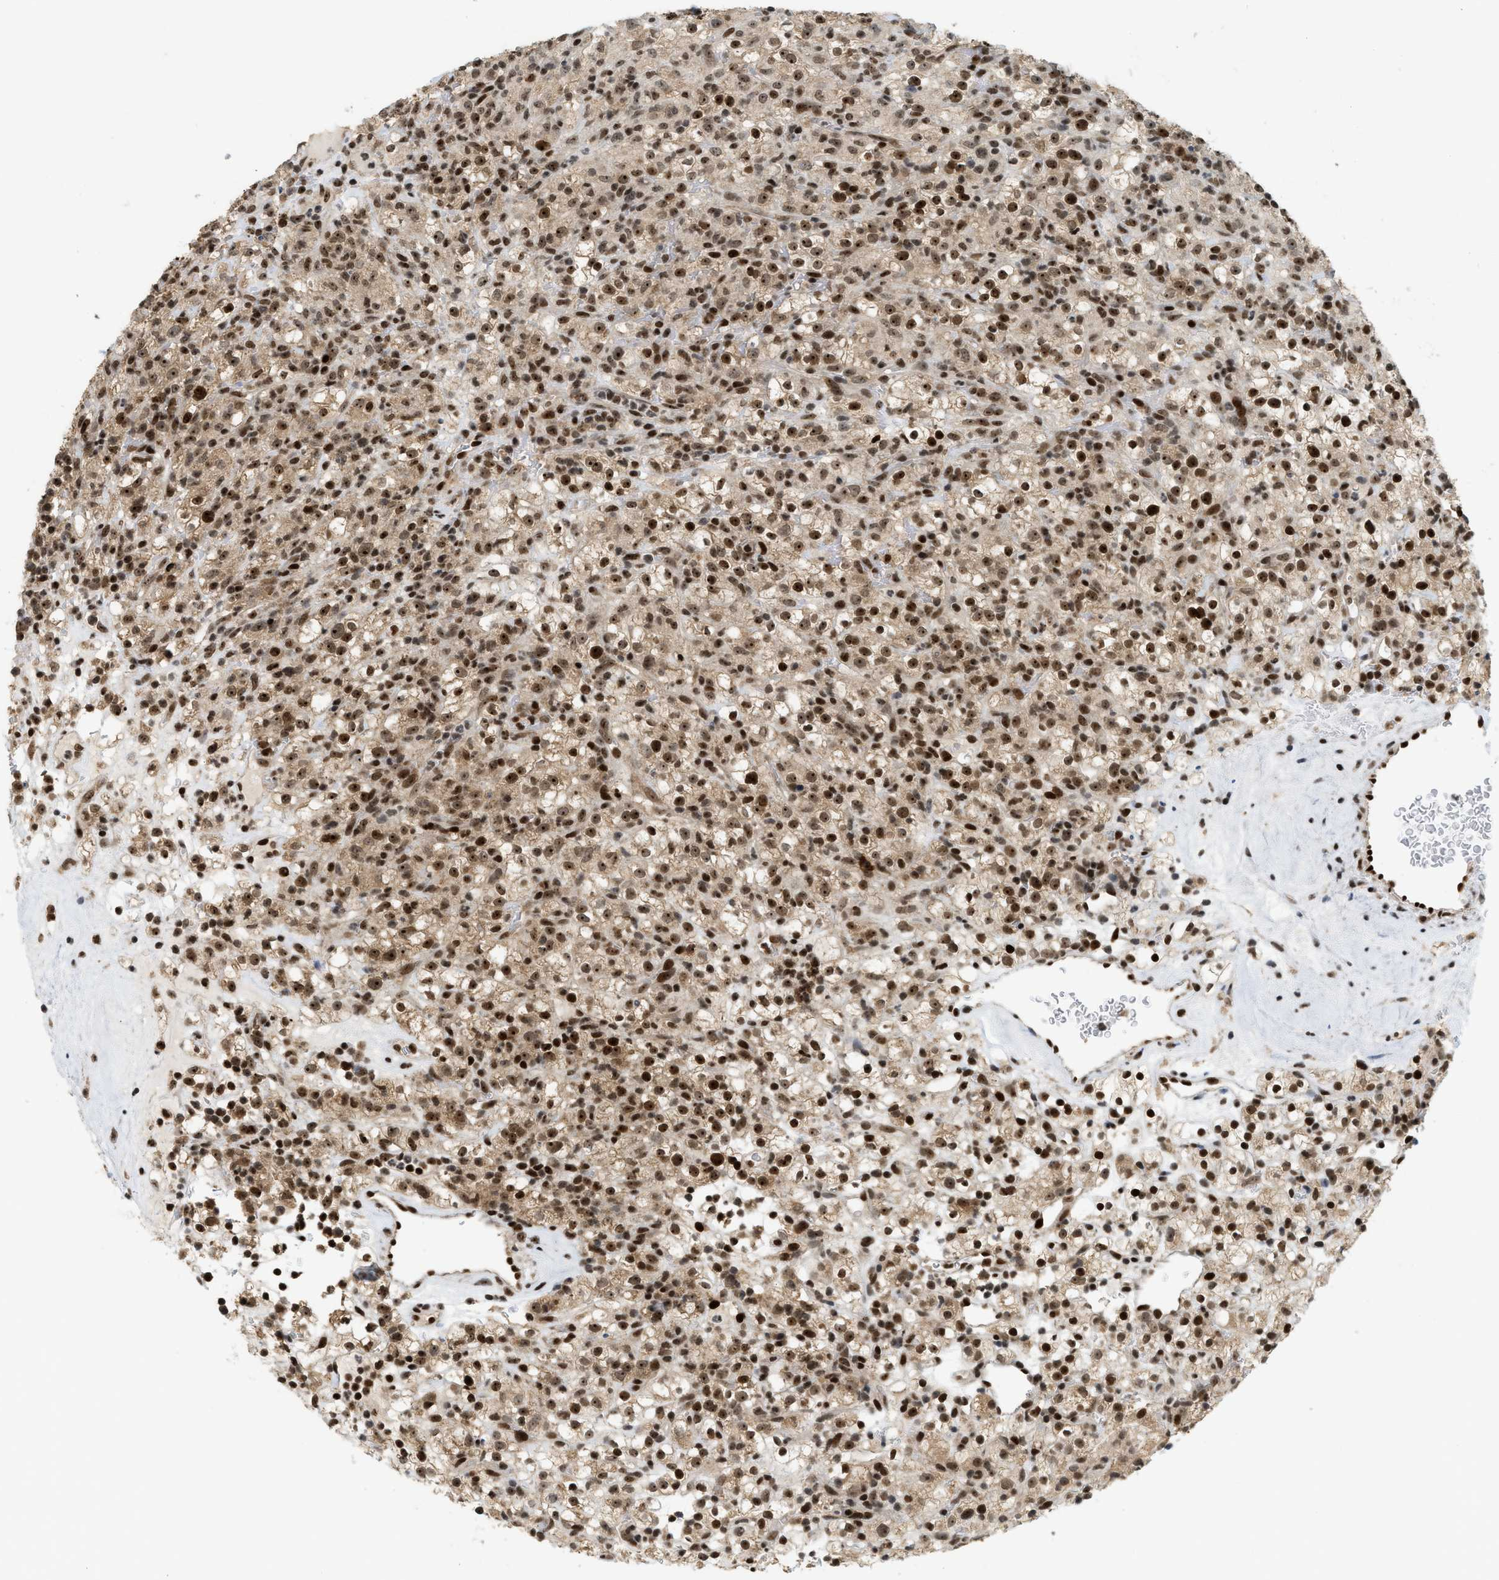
{"staining": {"intensity": "strong", "quantity": ">75%", "location": "nuclear"}, "tissue": "renal cancer", "cell_type": "Tumor cells", "image_type": "cancer", "snomed": [{"axis": "morphology", "description": "Normal tissue, NOS"}, {"axis": "morphology", "description": "Adenocarcinoma, NOS"}, {"axis": "topography", "description": "Kidney"}], "caption": "Immunohistochemical staining of adenocarcinoma (renal) reveals high levels of strong nuclear expression in about >75% of tumor cells.", "gene": "ZNF22", "patient": {"sex": "female", "age": 72}}